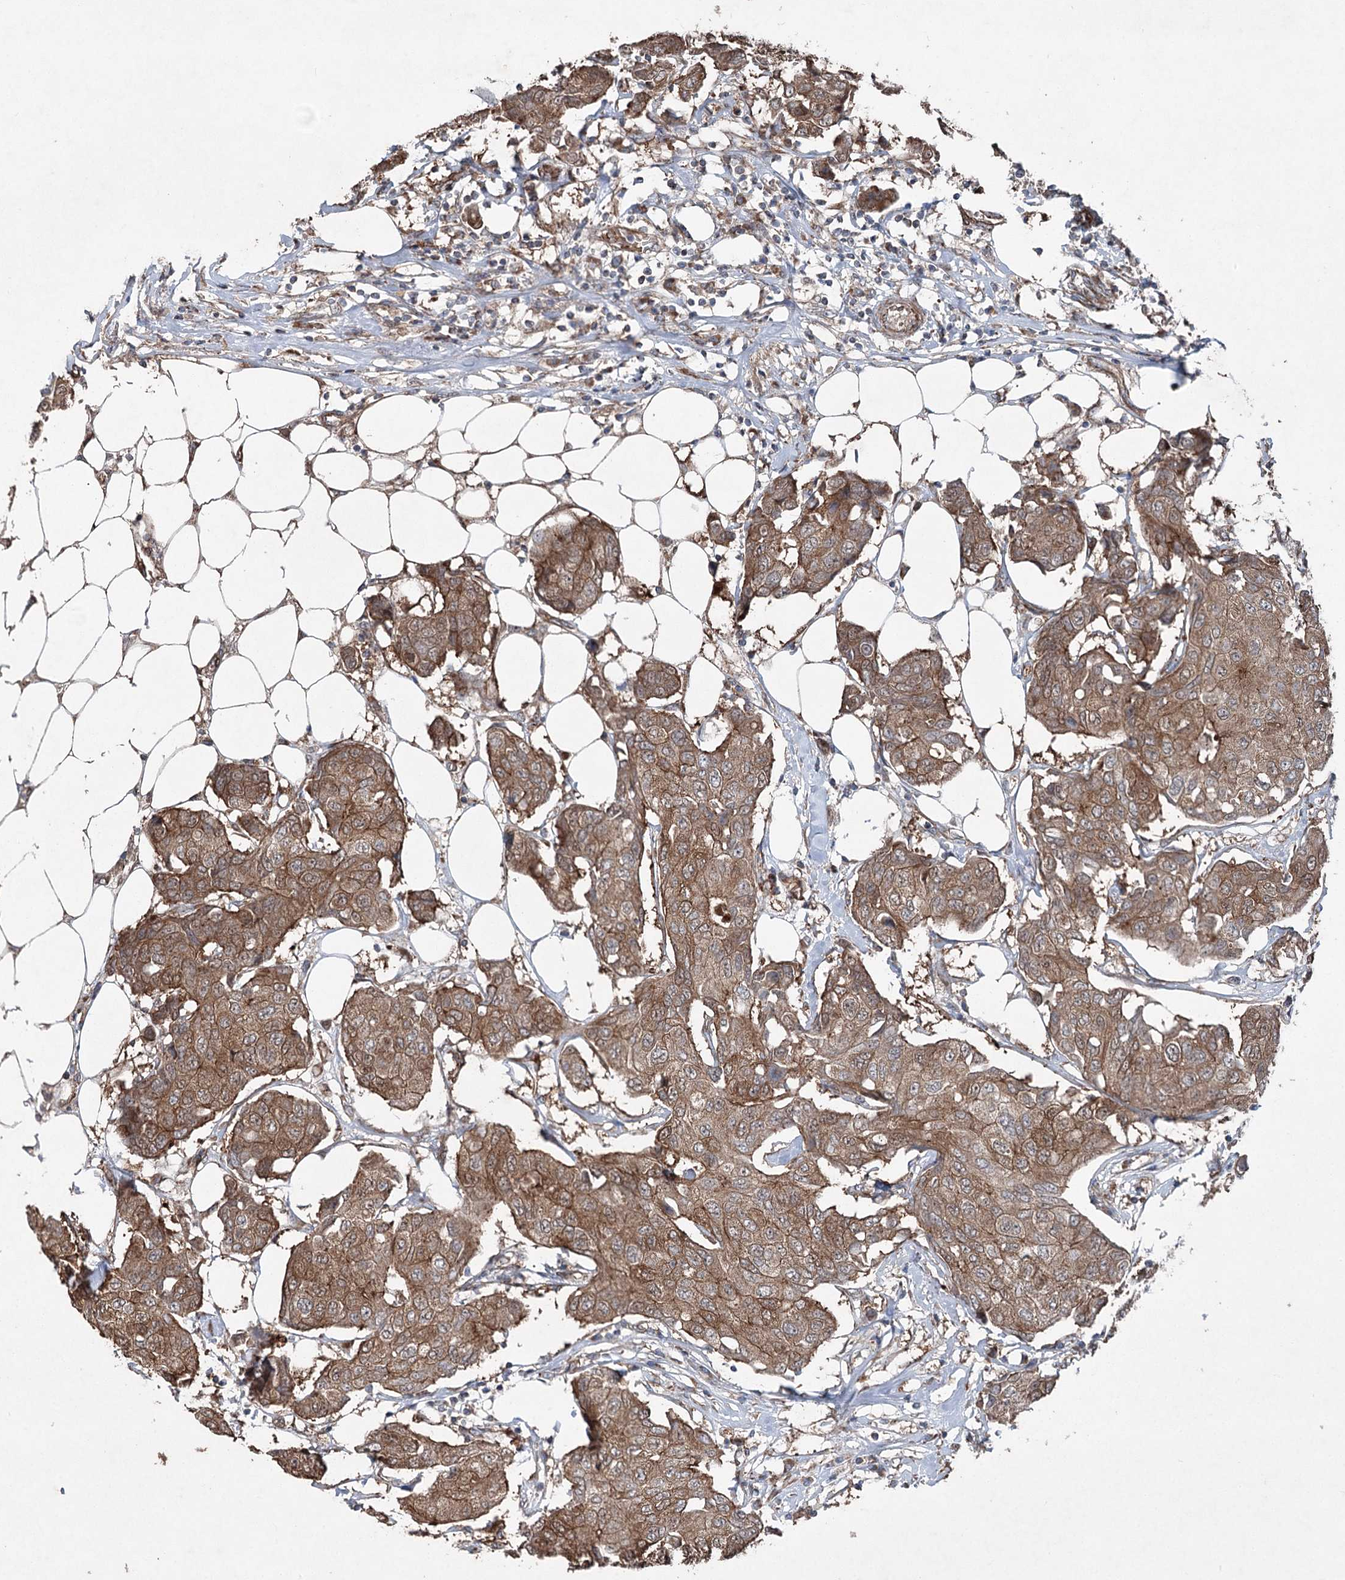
{"staining": {"intensity": "moderate", "quantity": ">75%", "location": "cytoplasmic/membranous"}, "tissue": "breast cancer", "cell_type": "Tumor cells", "image_type": "cancer", "snomed": [{"axis": "morphology", "description": "Duct carcinoma"}, {"axis": "topography", "description": "Breast"}], "caption": "Protein positivity by IHC shows moderate cytoplasmic/membranous positivity in about >75% of tumor cells in breast cancer (invasive ductal carcinoma).", "gene": "SERINC5", "patient": {"sex": "female", "age": 80}}